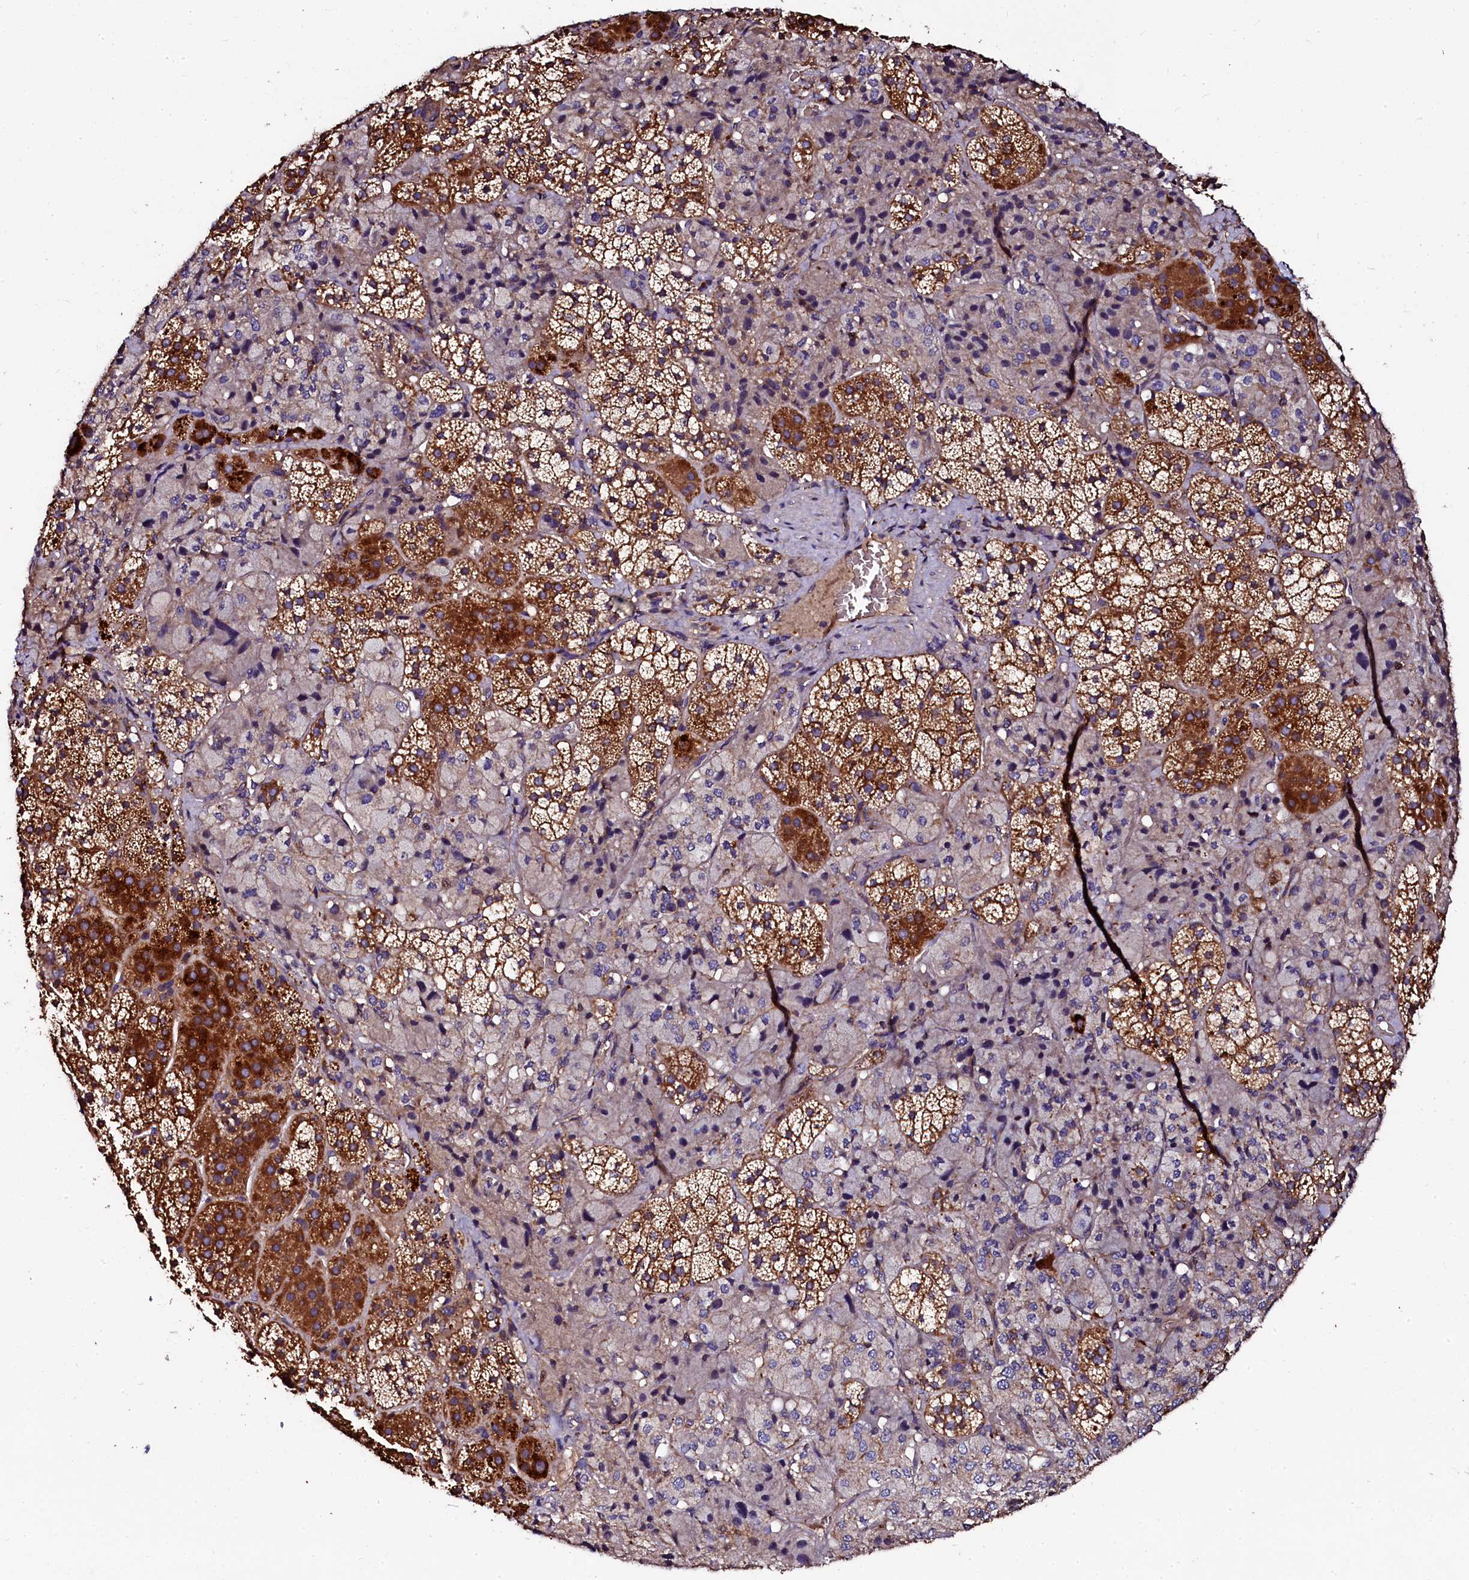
{"staining": {"intensity": "strong", "quantity": "25%-75%", "location": "cytoplasmic/membranous"}, "tissue": "adrenal gland", "cell_type": "Glandular cells", "image_type": "normal", "snomed": [{"axis": "morphology", "description": "Normal tissue, NOS"}, {"axis": "topography", "description": "Adrenal gland"}], "caption": "Immunohistochemical staining of benign adrenal gland demonstrates 25%-75% levels of strong cytoplasmic/membranous protein staining in approximately 25%-75% of glandular cells.", "gene": "APPL2", "patient": {"sex": "female", "age": 44}}